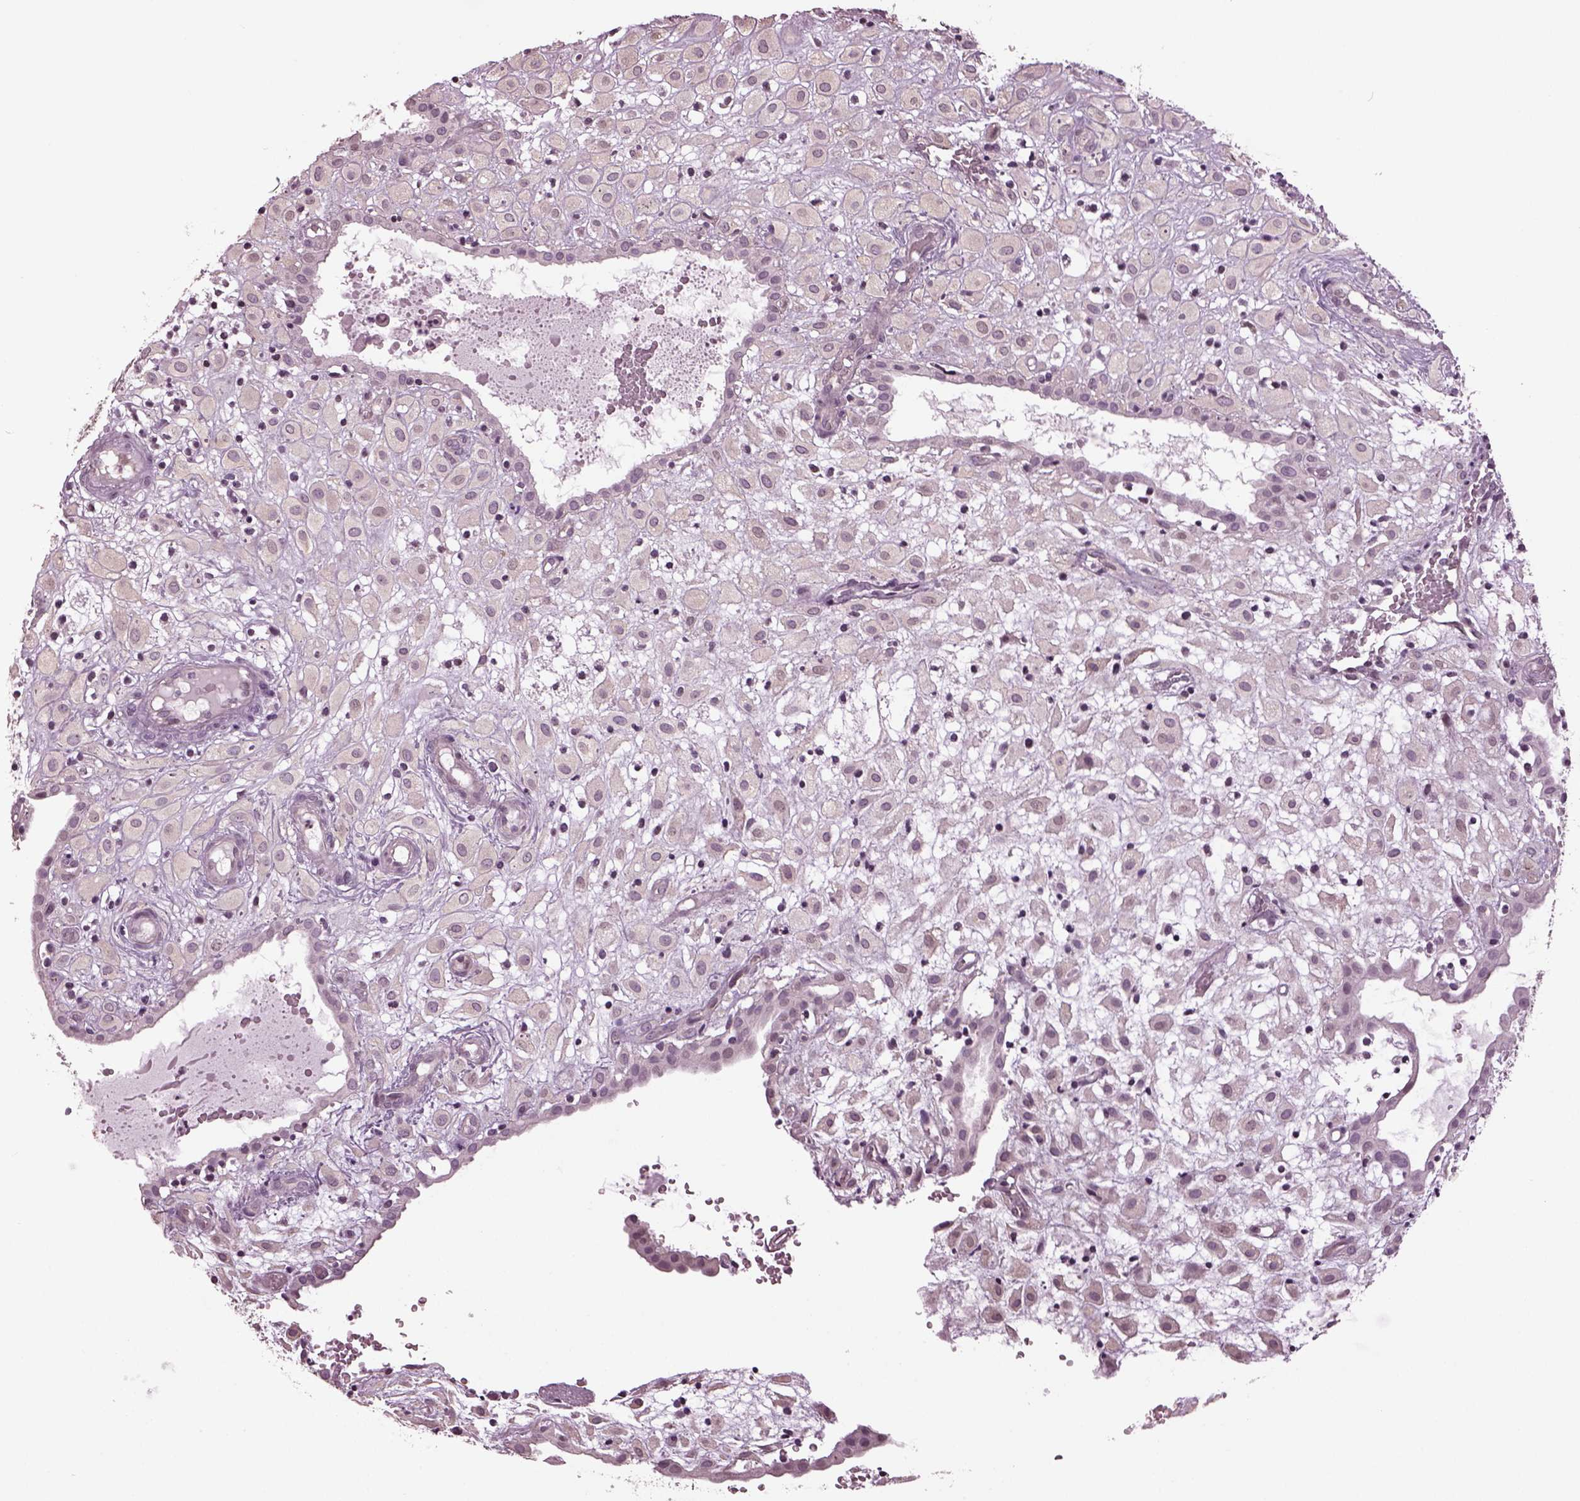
{"staining": {"intensity": "negative", "quantity": "none", "location": "none"}, "tissue": "placenta", "cell_type": "Decidual cells", "image_type": "normal", "snomed": [{"axis": "morphology", "description": "Normal tissue, NOS"}, {"axis": "topography", "description": "Placenta"}], "caption": "Immunohistochemistry (IHC) micrograph of benign placenta: placenta stained with DAB (3,3'-diaminobenzidine) displays no significant protein positivity in decidual cells. Brightfield microscopy of immunohistochemistry stained with DAB (3,3'-diaminobenzidine) (brown) and hematoxylin (blue), captured at high magnification.", "gene": "GAL", "patient": {"sex": "female", "age": 24}}